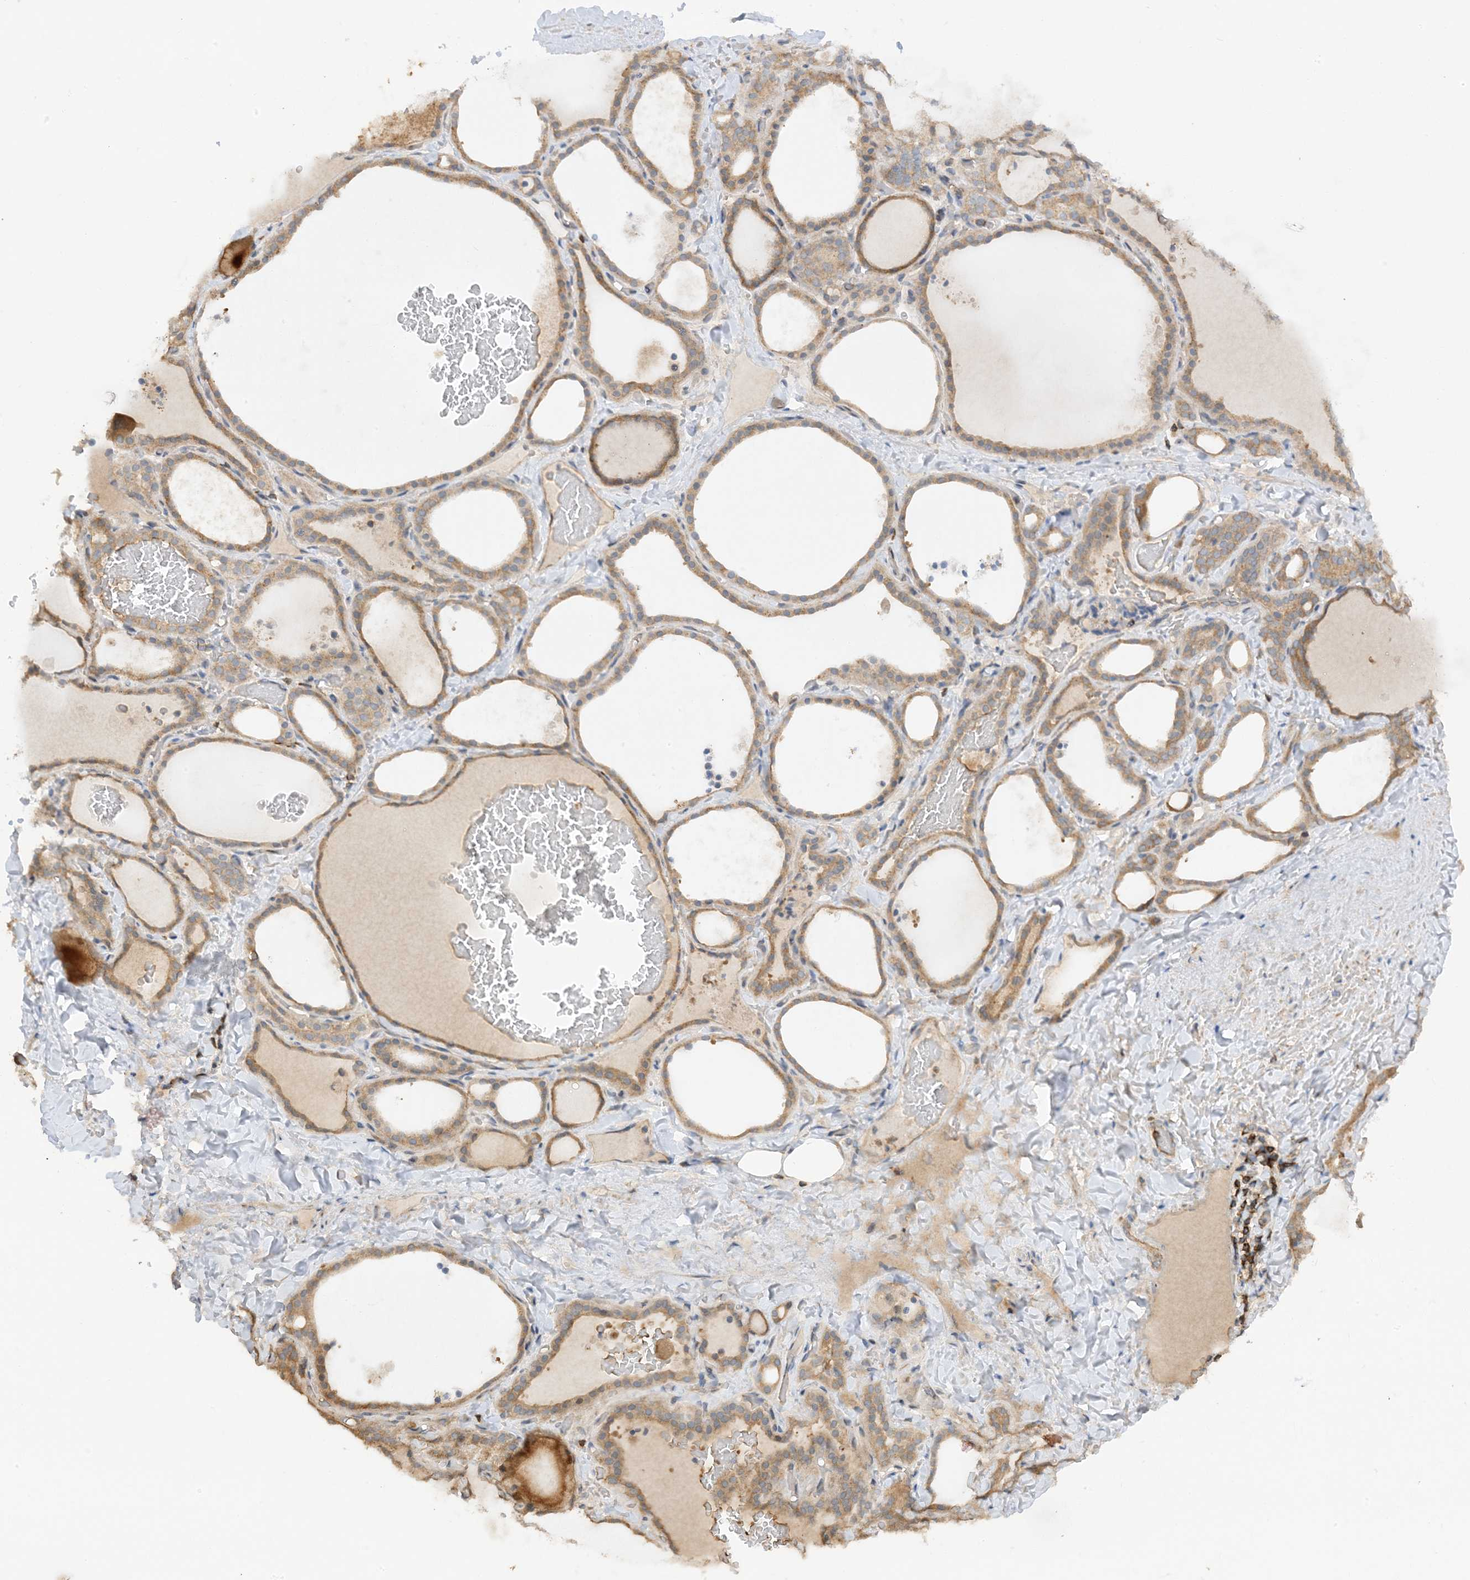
{"staining": {"intensity": "moderate", "quantity": ">75%", "location": "cytoplasmic/membranous"}, "tissue": "thyroid gland", "cell_type": "Glandular cells", "image_type": "normal", "snomed": [{"axis": "morphology", "description": "Normal tissue, NOS"}, {"axis": "topography", "description": "Thyroid gland"}], "caption": "Brown immunohistochemical staining in normal human thyroid gland displays moderate cytoplasmic/membranous expression in approximately >75% of glandular cells.", "gene": "PHACTR2", "patient": {"sex": "female", "age": 22}}